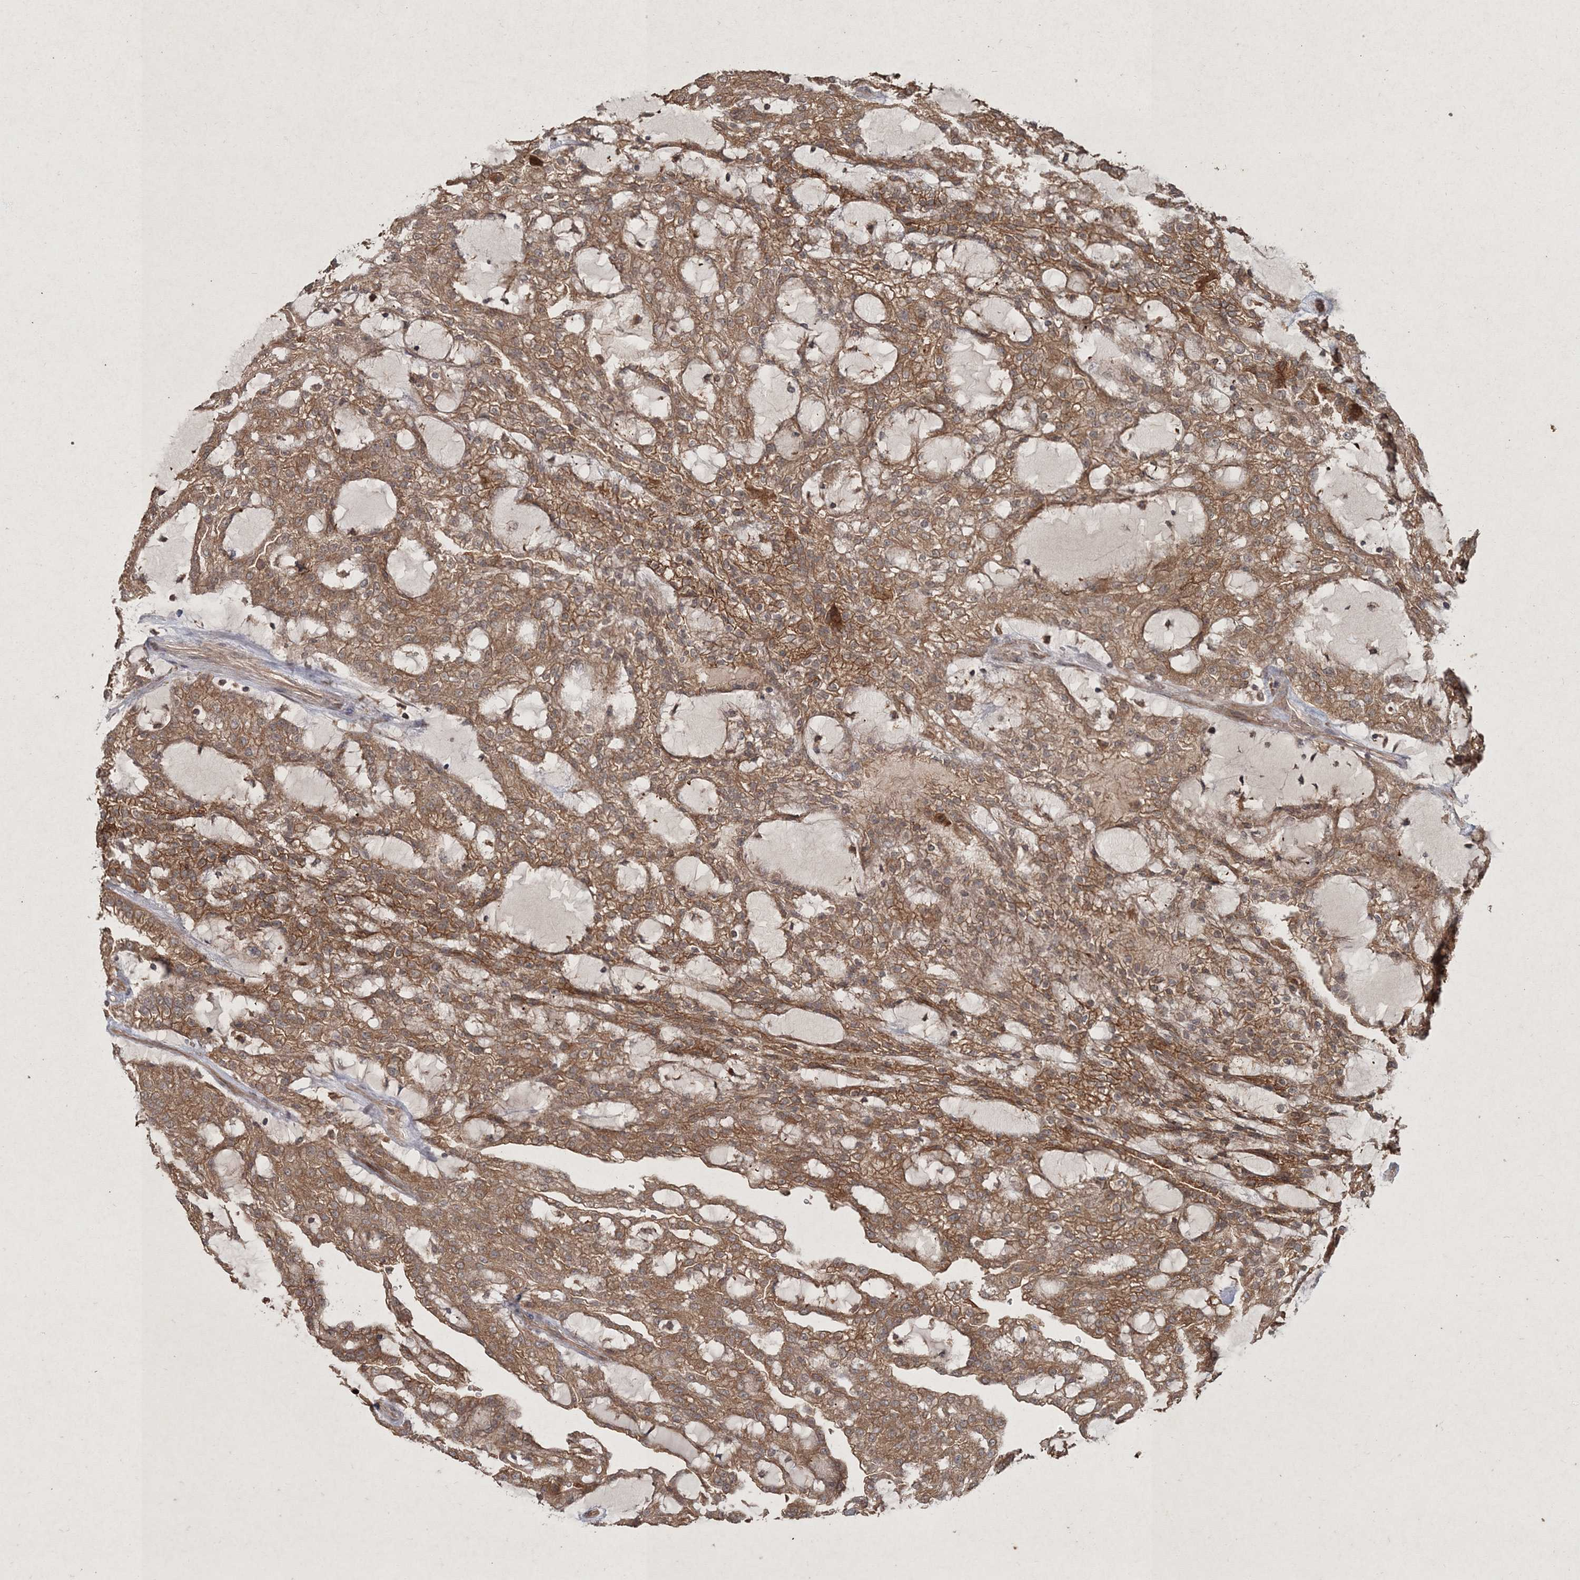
{"staining": {"intensity": "moderate", "quantity": ">75%", "location": "cytoplasmic/membranous"}, "tissue": "renal cancer", "cell_type": "Tumor cells", "image_type": "cancer", "snomed": [{"axis": "morphology", "description": "Adenocarcinoma, NOS"}, {"axis": "topography", "description": "Kidney"}], "caption": "The photomicrograph reveals a brown stain indicating the presence of a protein in the cytoplasmic/membranous of tumor cells in renal adenocarcinoma.", "gene": "SPRY1", "patient": {"sex": "male", "age": 63}}